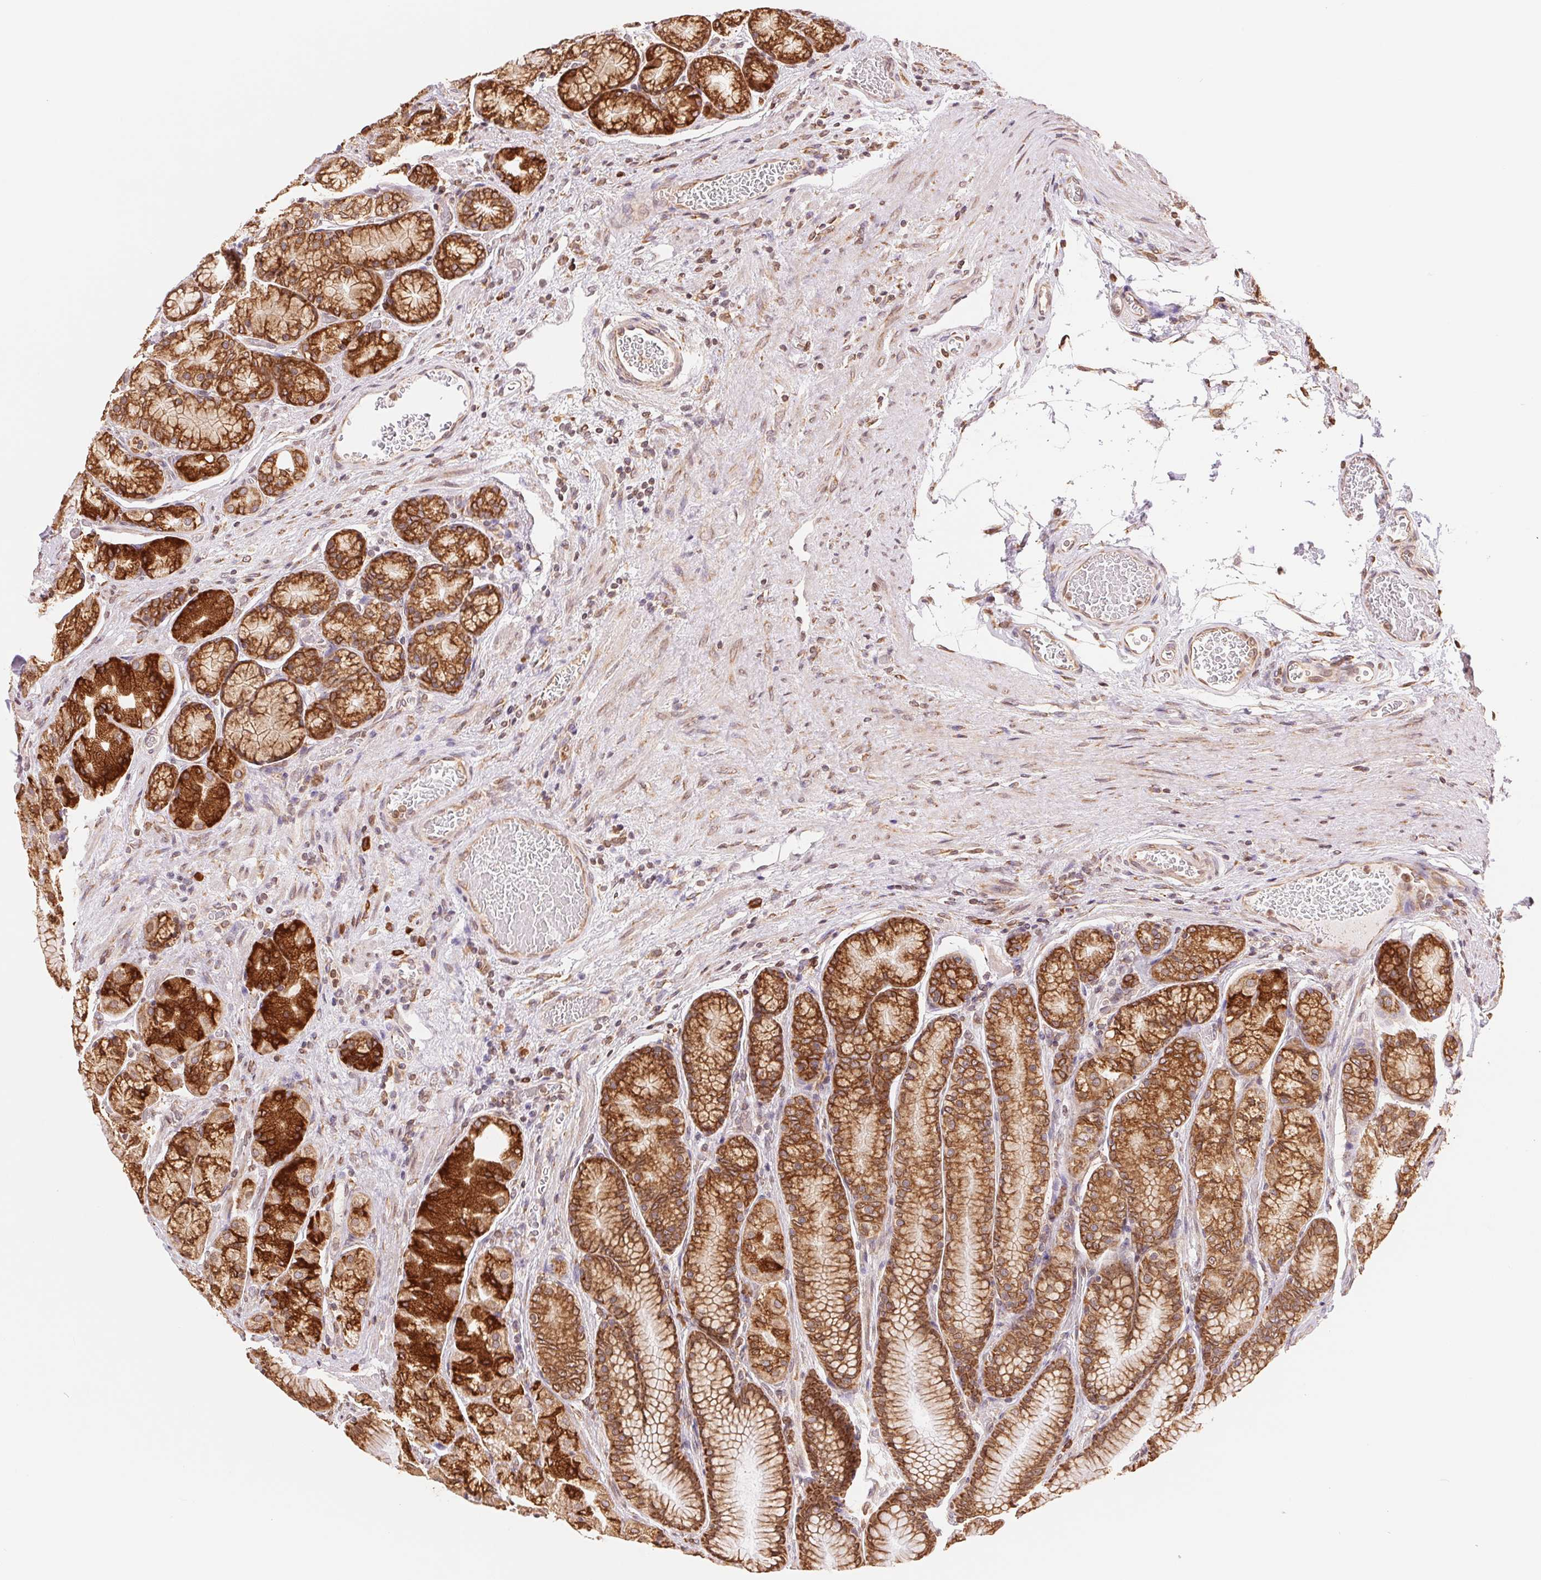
{"staining": {"intensity": "moderate", "quantity": ">75%", "location": "cytoplasmic/membranous"}, "tissue": "stomach", "cell_type": "Glandular cells", "image_type": "normal", "snomed": [{"axis": "morphology", "description": "Normal tissue, NOS"}, {"axis": "morphology", "description": "Adenocarcinoma, NOS"}, {"axis": "morphology", "description": "Adenocarcinoma, High grade"}, {"axis": "topography", "description": "Stomach, upper"}, {"axis": "topography", "description": "Stomach"}], "caption": "High-magnification brightfield microscopy of benign stomach stained with DAB (3,3'-diaminobenzidine) (brown) and counterstained with hematoxylin (blue). glandular cells exhibit moderate cytoplasmic/membranous expression is seen in about>75% of cells. The staining is performed using DAB (3,3'-diaminobenzidine) brown chromogen to label protein expression. The nuclei are counter-stained blue using hematoxylin.", "gene": "RPN1", "patient": {"sex": "female", "age": 65}}